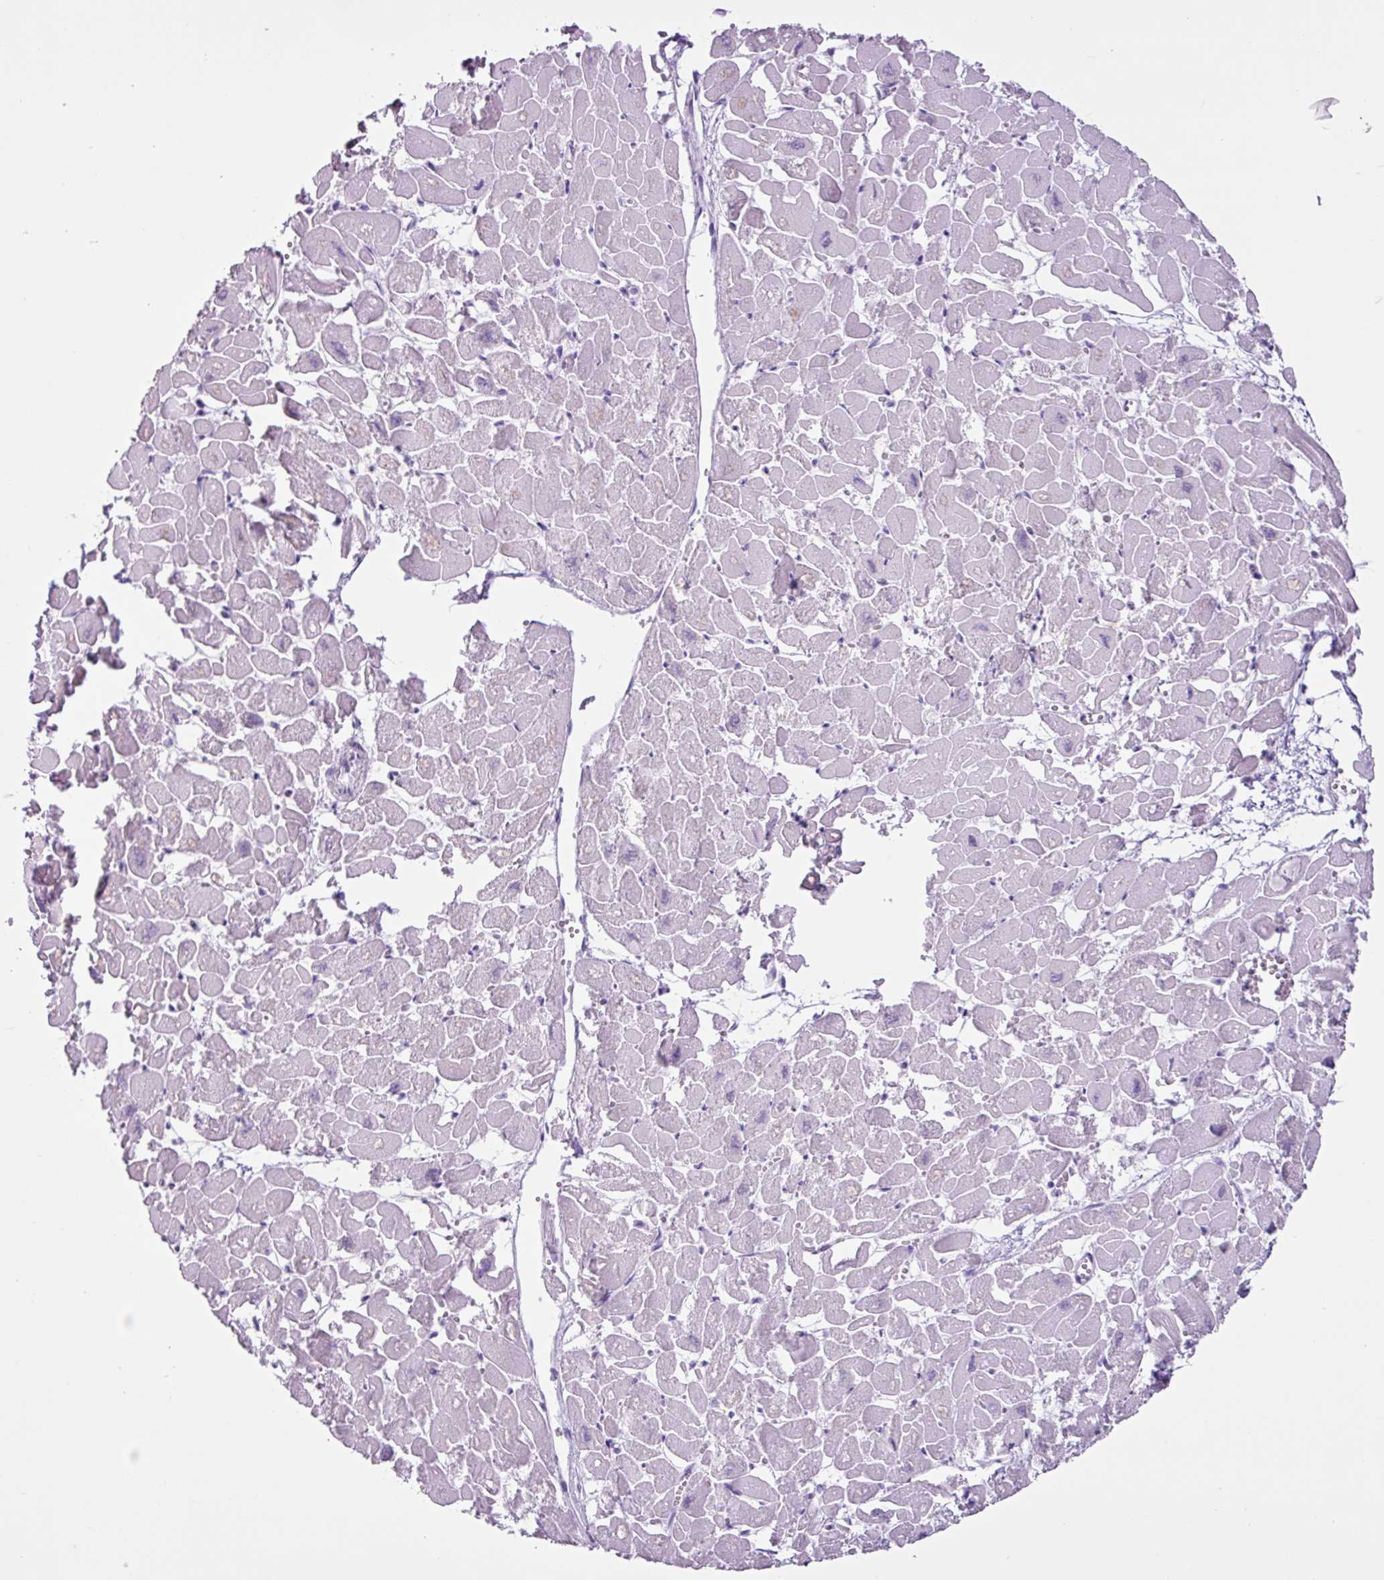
{"staining": {"intensity": "negative", "quantity": "none", "location": "none"}, "tissue": "heart muscle", "cell_type": "Cardiomyocytes", "image_type": "normal", "snomed": [{"axis": "morphology", "description": "Normal tissue, NOS"}, {"axis": "topography", "description": "Heart"}], "caption": "A high-resolution micrograph shows IHC staining of unremarkable heart muscle, which exhibits no significant staining in cardiomyocytes. (Stains: DAB (3,3'-diaminobenzidine) immunohistochemistry (IHC) with hematoxylin counter stain, Microscopy: brightfield microscopy at high magnification).", "gene": "PGR", "patient": {"sex": "male", "age": 54}}